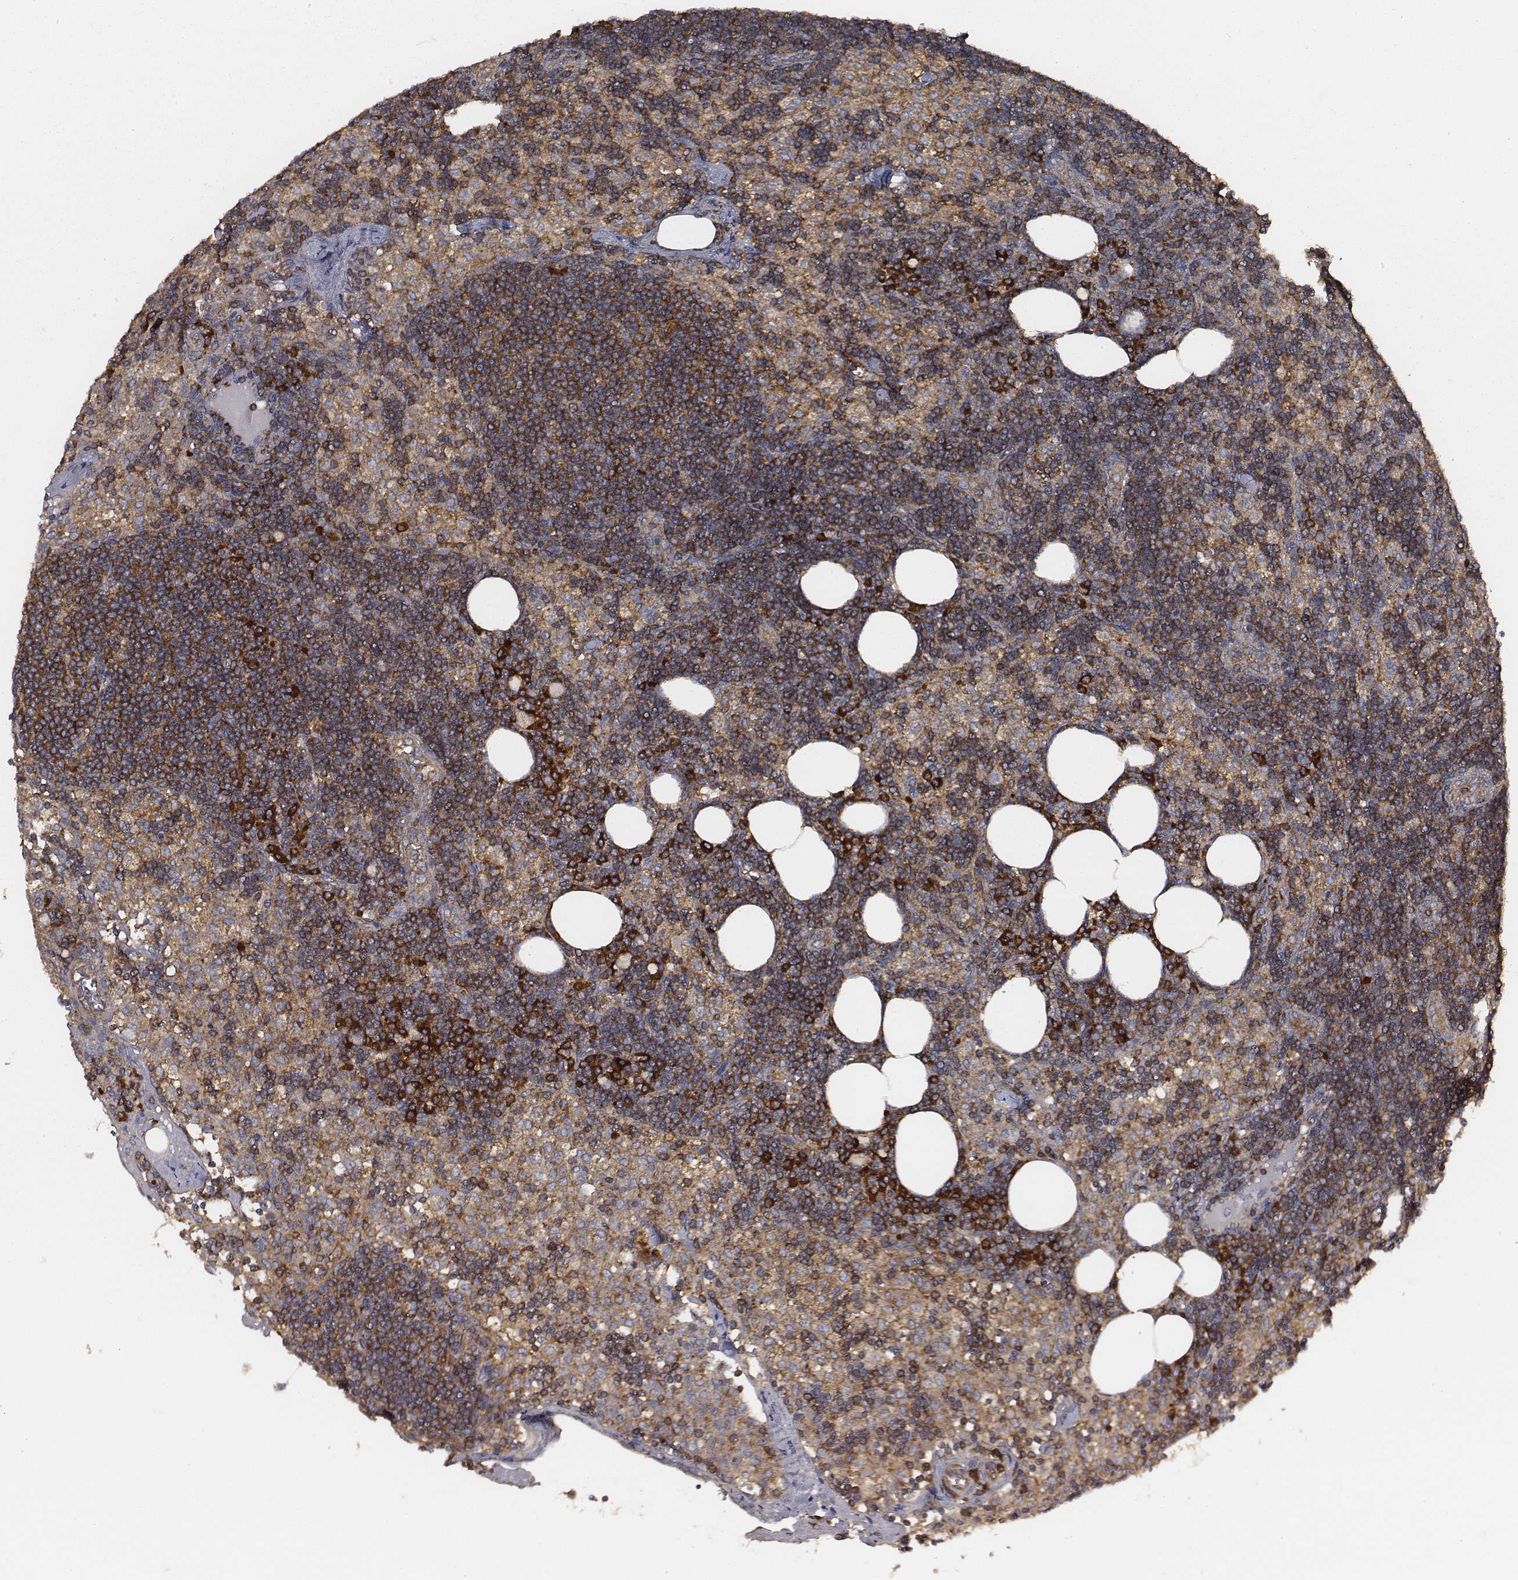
{"staining": {"intensity": "strong", "quantity": ">75%", "location": "cytoplasmic/membranous"}, "tissue": "lymph node", "cell_type": "Germinal center cells", "image_type": "normal", "snomed": [{"axis": "morphology", "description": "Normal tissue, NOS"}, {"axis": "topography", "description": "Lymph node"}], "caption": "Germinal center cells display high levels of strong cytoplasmic/membranous staining in approximately >75% of cells in normal lymph node. (brown staining indicates protein expression, while blue staining denotes nuclei).", "gene": "CARS1", "patient": {"sex": "female", "age": 52}}